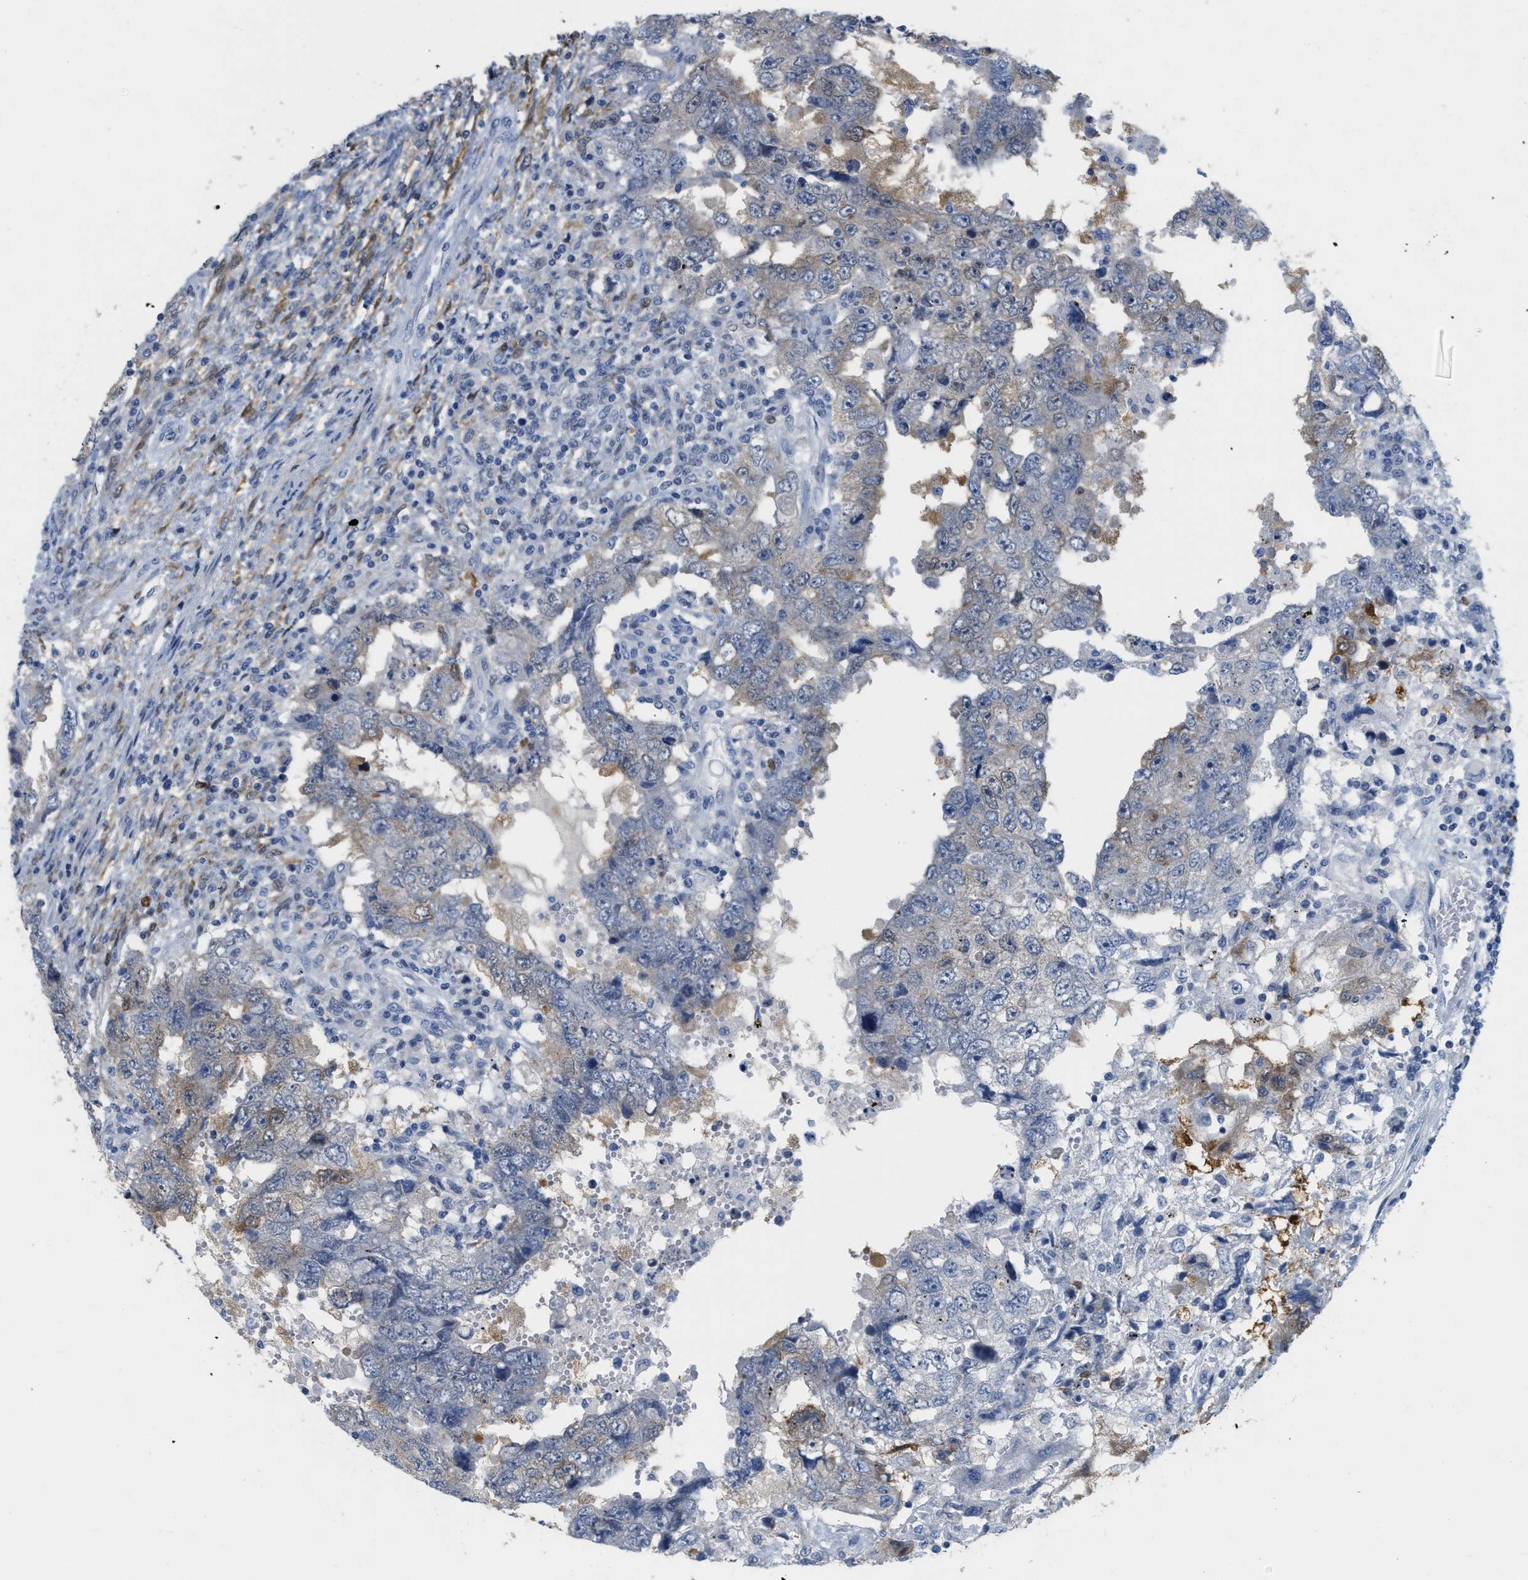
{"staining": {"intensity": "weak", "quantity": "<25%", "location": "cytoplasmic/membranous"}, "tissue": "testis cancer", "cell_type": "Tumor cells", "image_type": "cancer", "snomed": [{"axis": "morphology", "description": "Carcinoma, Embryonal, NOS"}, {"axis": "topography", "description": "Testis"}], "caption": "Immunohistochemistry image of testis embryonal carcinoma stained for a protein (brown), which reveals no positivity in tumor cells.", "gene": "CRYM", "patient": {"sex": "male", "age": 26}}